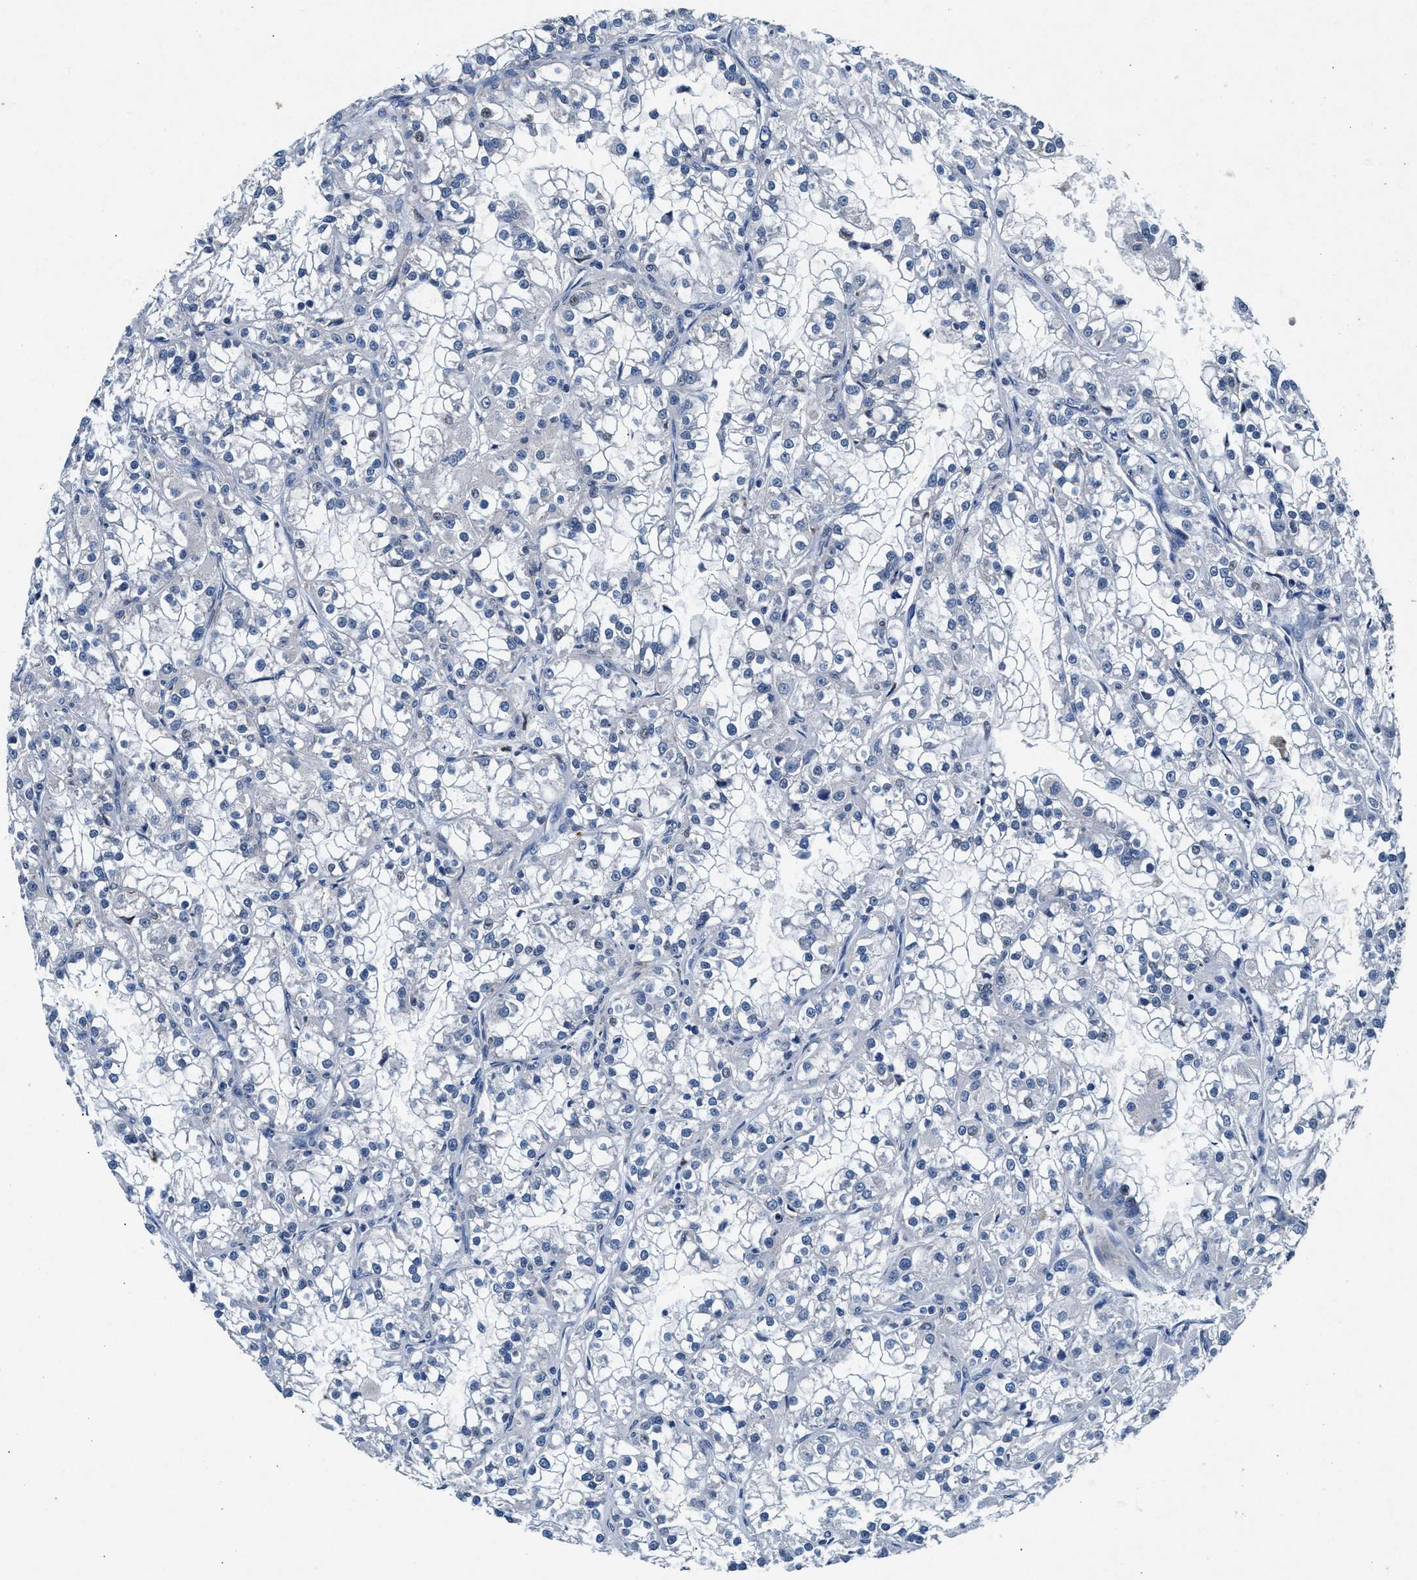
{"staining": {"intensity": "negative", "quantity": "none", "location": "none"}, "tissue": "renal cancer", "cell_type": "Tumor cells", "image_type": "cancer", "snomed": [{"axis": "morphology", "description": "Adenocarcinoma, NOS"}, {"axis": "topography", "description": "Kidney"}], "caption": "An IHC photomicrograph of renal adenocarcinoma is shown. There is no staining in tumor cells of renal adenocarcinoma.", "gene": "SLC8A1", "patient": {"sex": "female", "age": 52}}